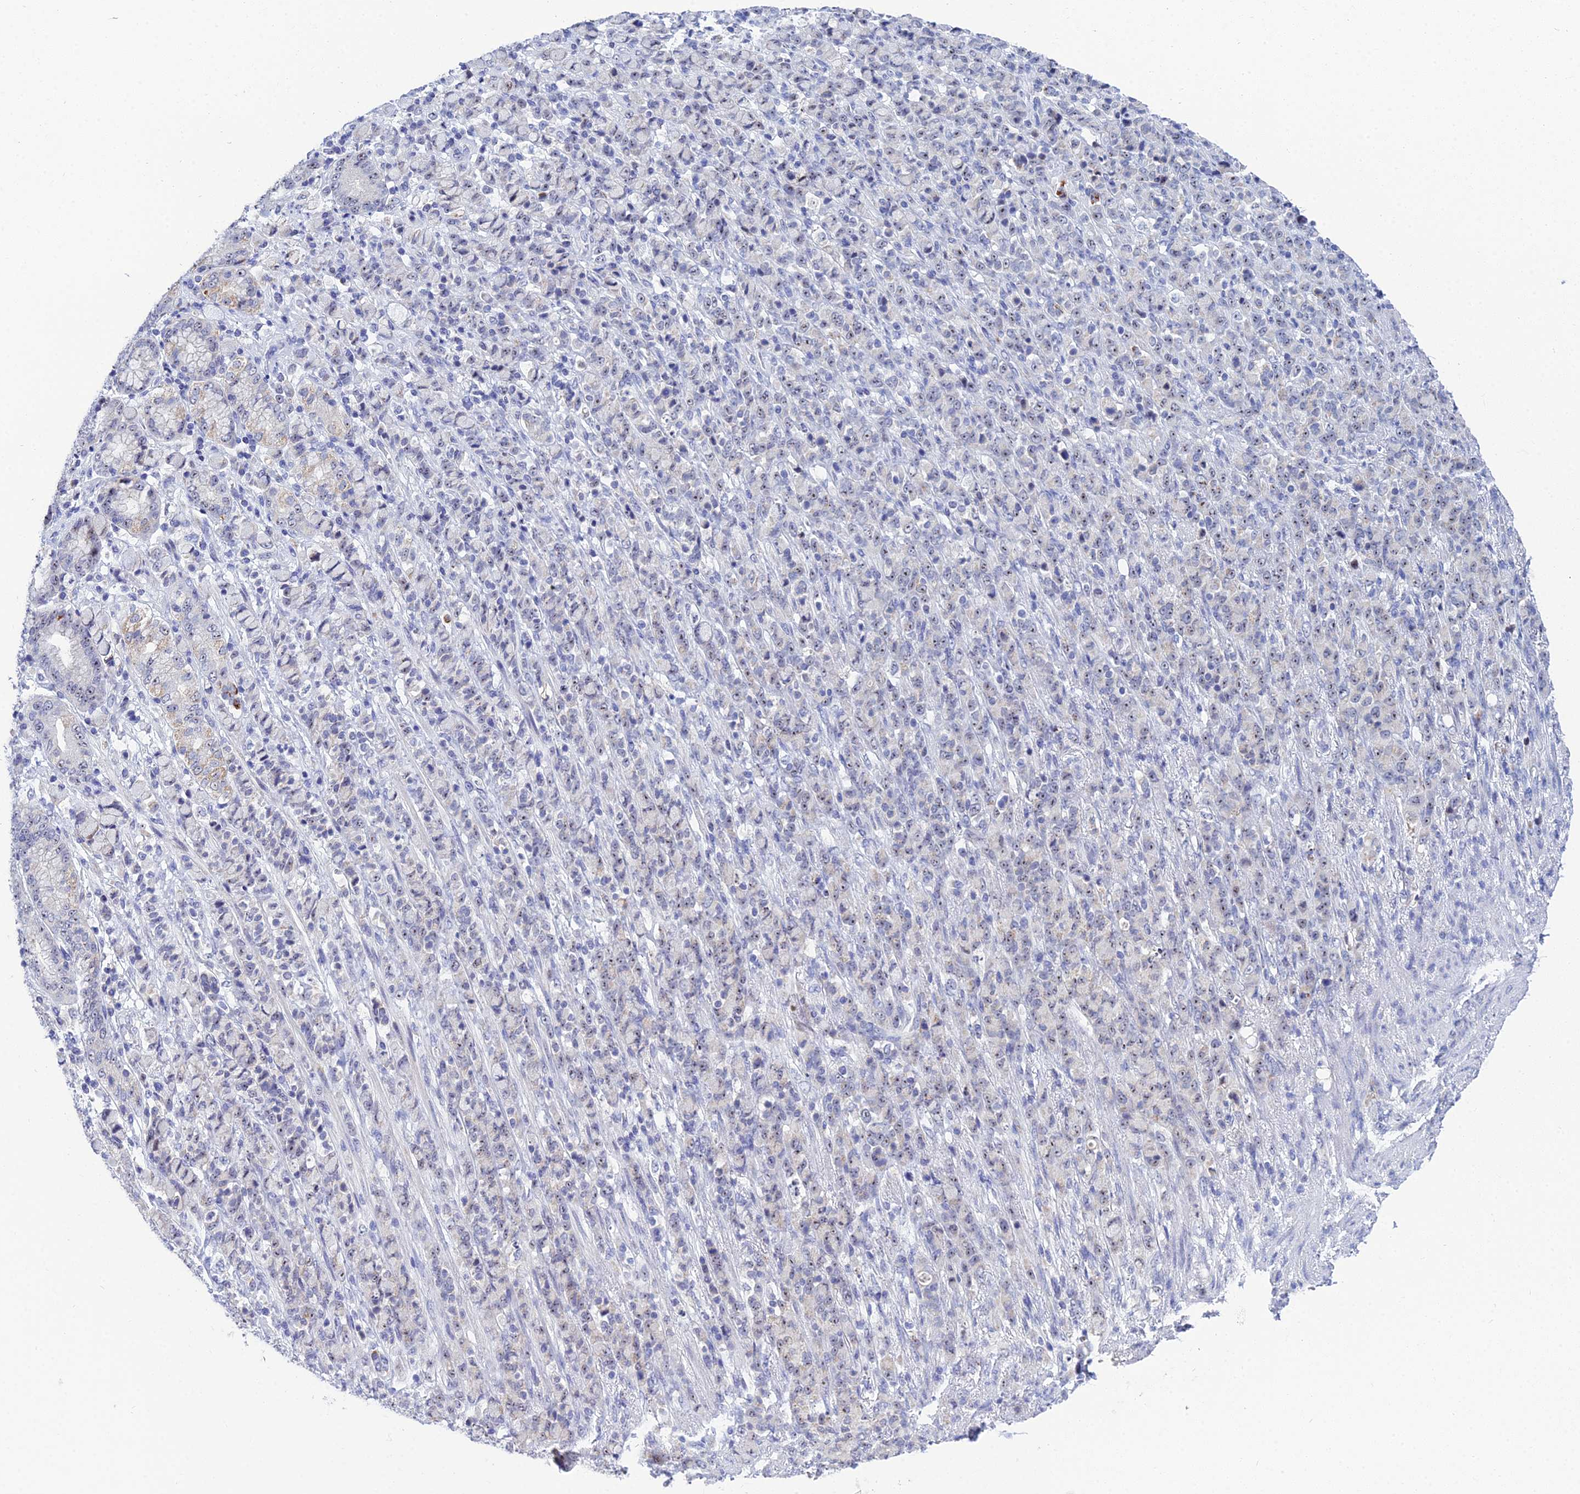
{"staining": {"intensity": "weak", "quantity": "25%-75%", "location": "nuclear"}, "tissue": "stomach cancer", "cell_type": "Tumor cells", "image_type": "cancer", "snomed": [{"axis": "morphology", "description": "Normal tissue, NOS"}, {"axis": "morphology", "description": "Adenocarcinoma, NOS"}, {"axis": "topography", "description": "Stomach"}], "caption": "This is a histology image of immunohistochemistry staining of stomach adenocarcinoma, which shows weak expression in the nuclear of tumor cells.", "gene": "PLPP4", "patient": {"sex": "female", "age": 79}}